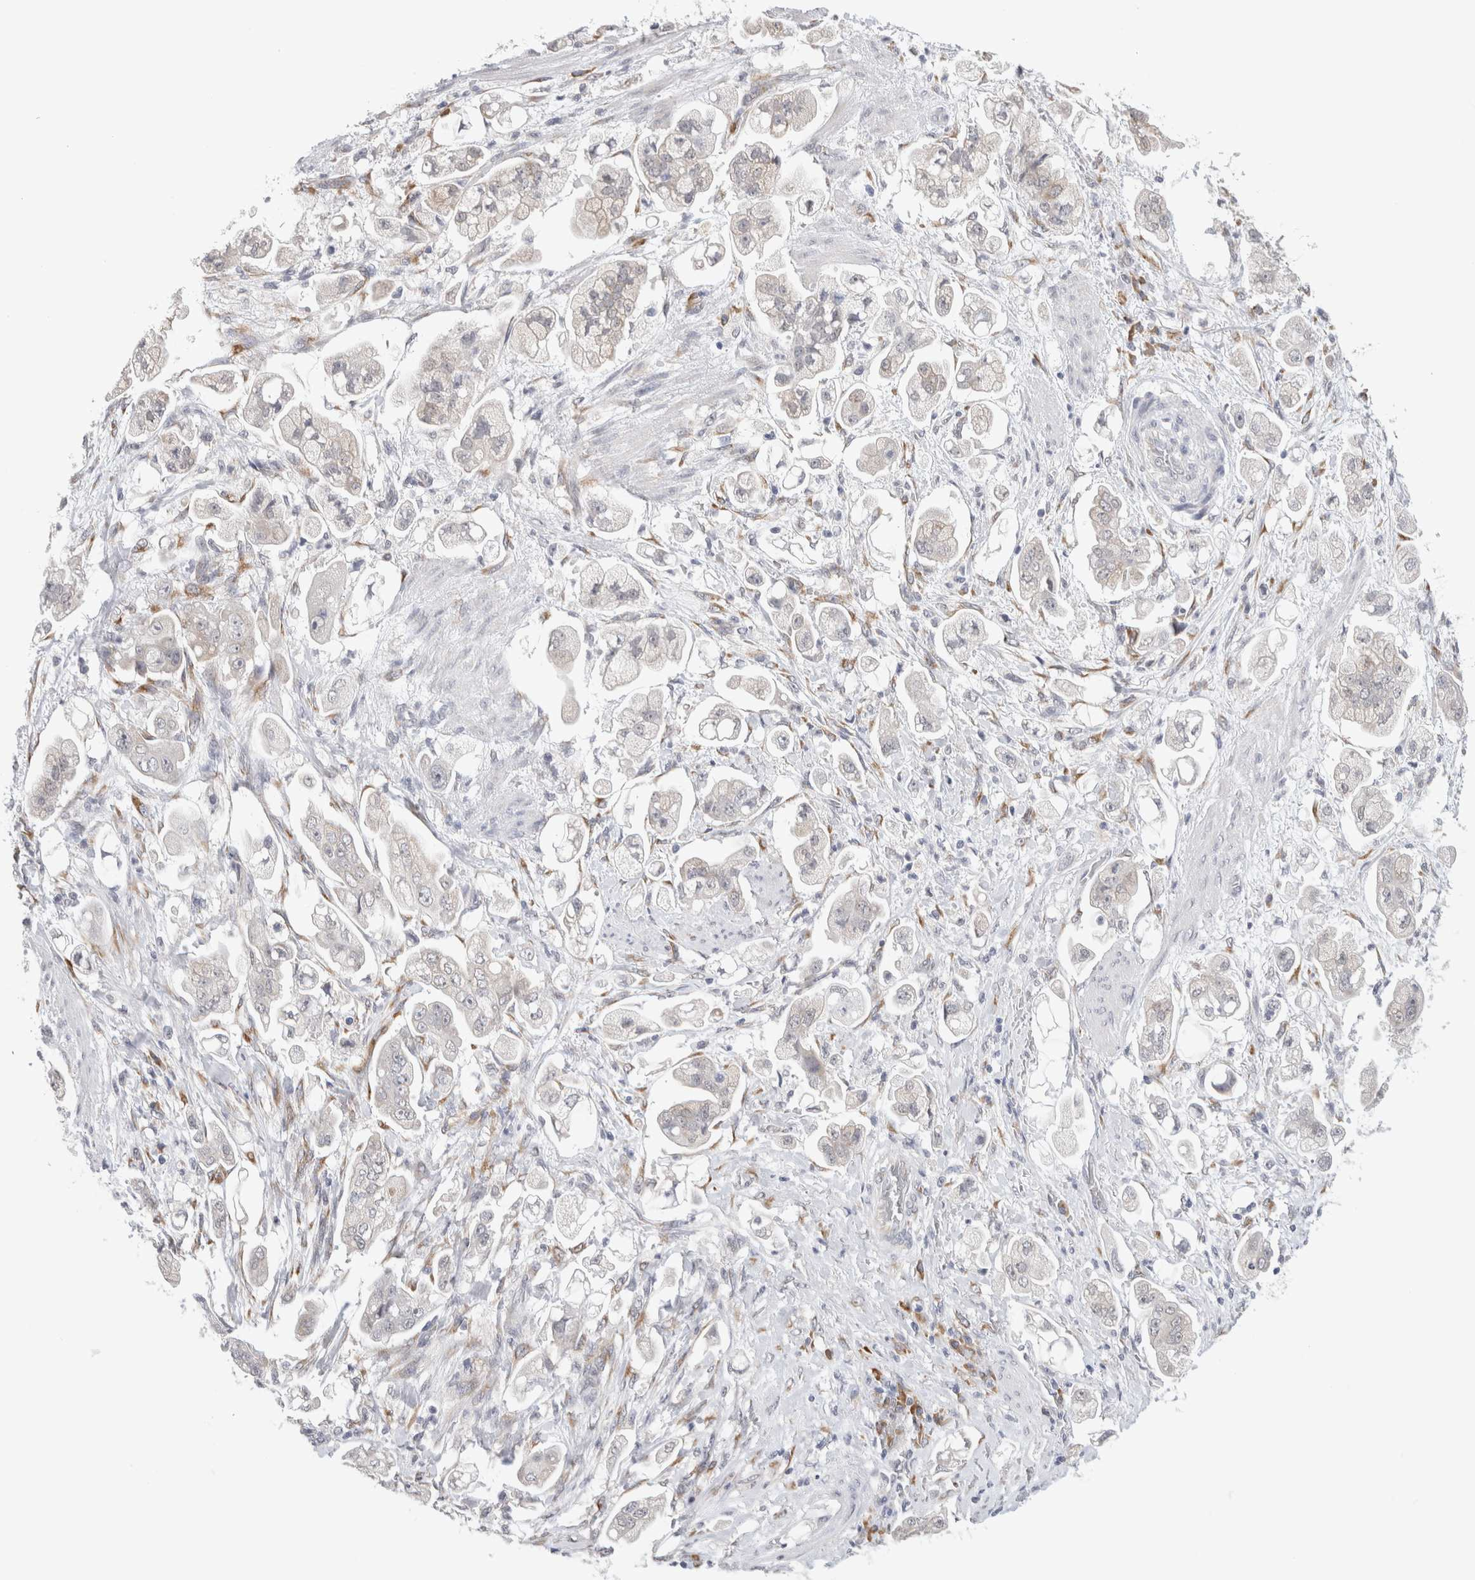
{"staining": {"intensity": "weak", "quantity": "25%-75%", "location": "cytoplasmic/membranous"}, "tissue": "stomach cancer", "cell_type": "Tumor cells", "image_type": "cancer", "snomed": [{"axis": "morphology", "description": "Adenocarcinoma, NOS"}, {"axis": "topography", "description": "Stomach"}], "caption": "IHC staining of stomach cancer (adenocarcinoma), which demonstrates low levels of weak cytoplasmic/membranous staining in about 25%-75% of tumor cells indicating weak cytoplasmic/membranous protein expression. The staining was performed using DAB (brown) for protein detection and nuclei were counterstained in hematoxylin (blue).", "gene": "HDLBP", "patient": {"sex": "male", "age": 62}}